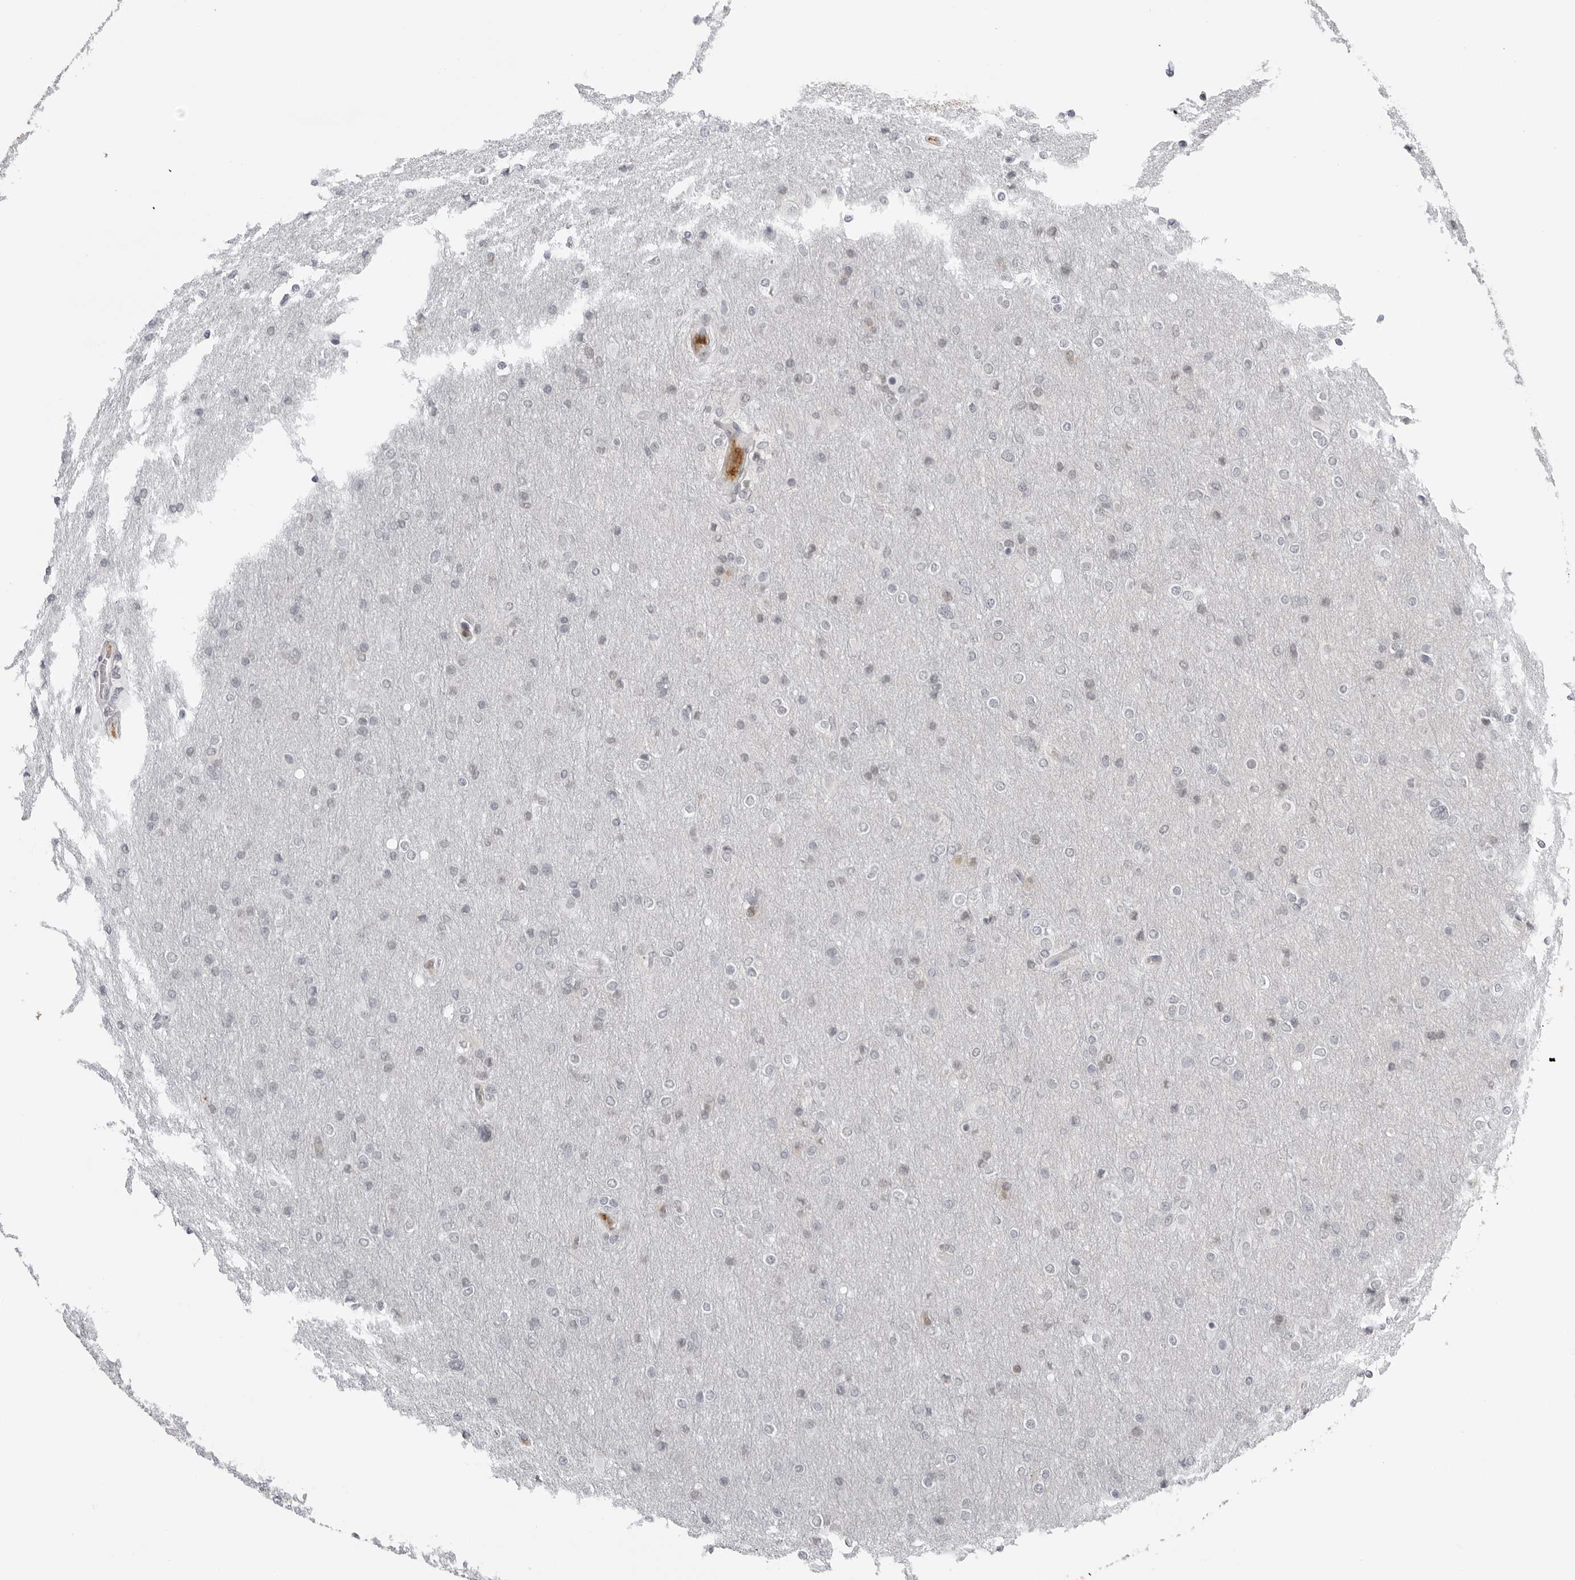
{"staining": {"intensity": "negative", "quantity": "none", "location": "none"}, "tissue": "glioma", "cell_type": "Tumor cells", "image_type": "cancer", "snomed": [{"axis": "morphology", "description": "Glioma, malignant, High grade"}, {"axis": "topography", "description": "Cerebral cortex"}], "caption": "Immunohistochemical staining of malignant glioma (high-grade) reveals no significant staining in tumor cells. Nuclei are stained in blue.", "gene": "SERPINF2", "patient": {"sex": "female", "age": 36}}